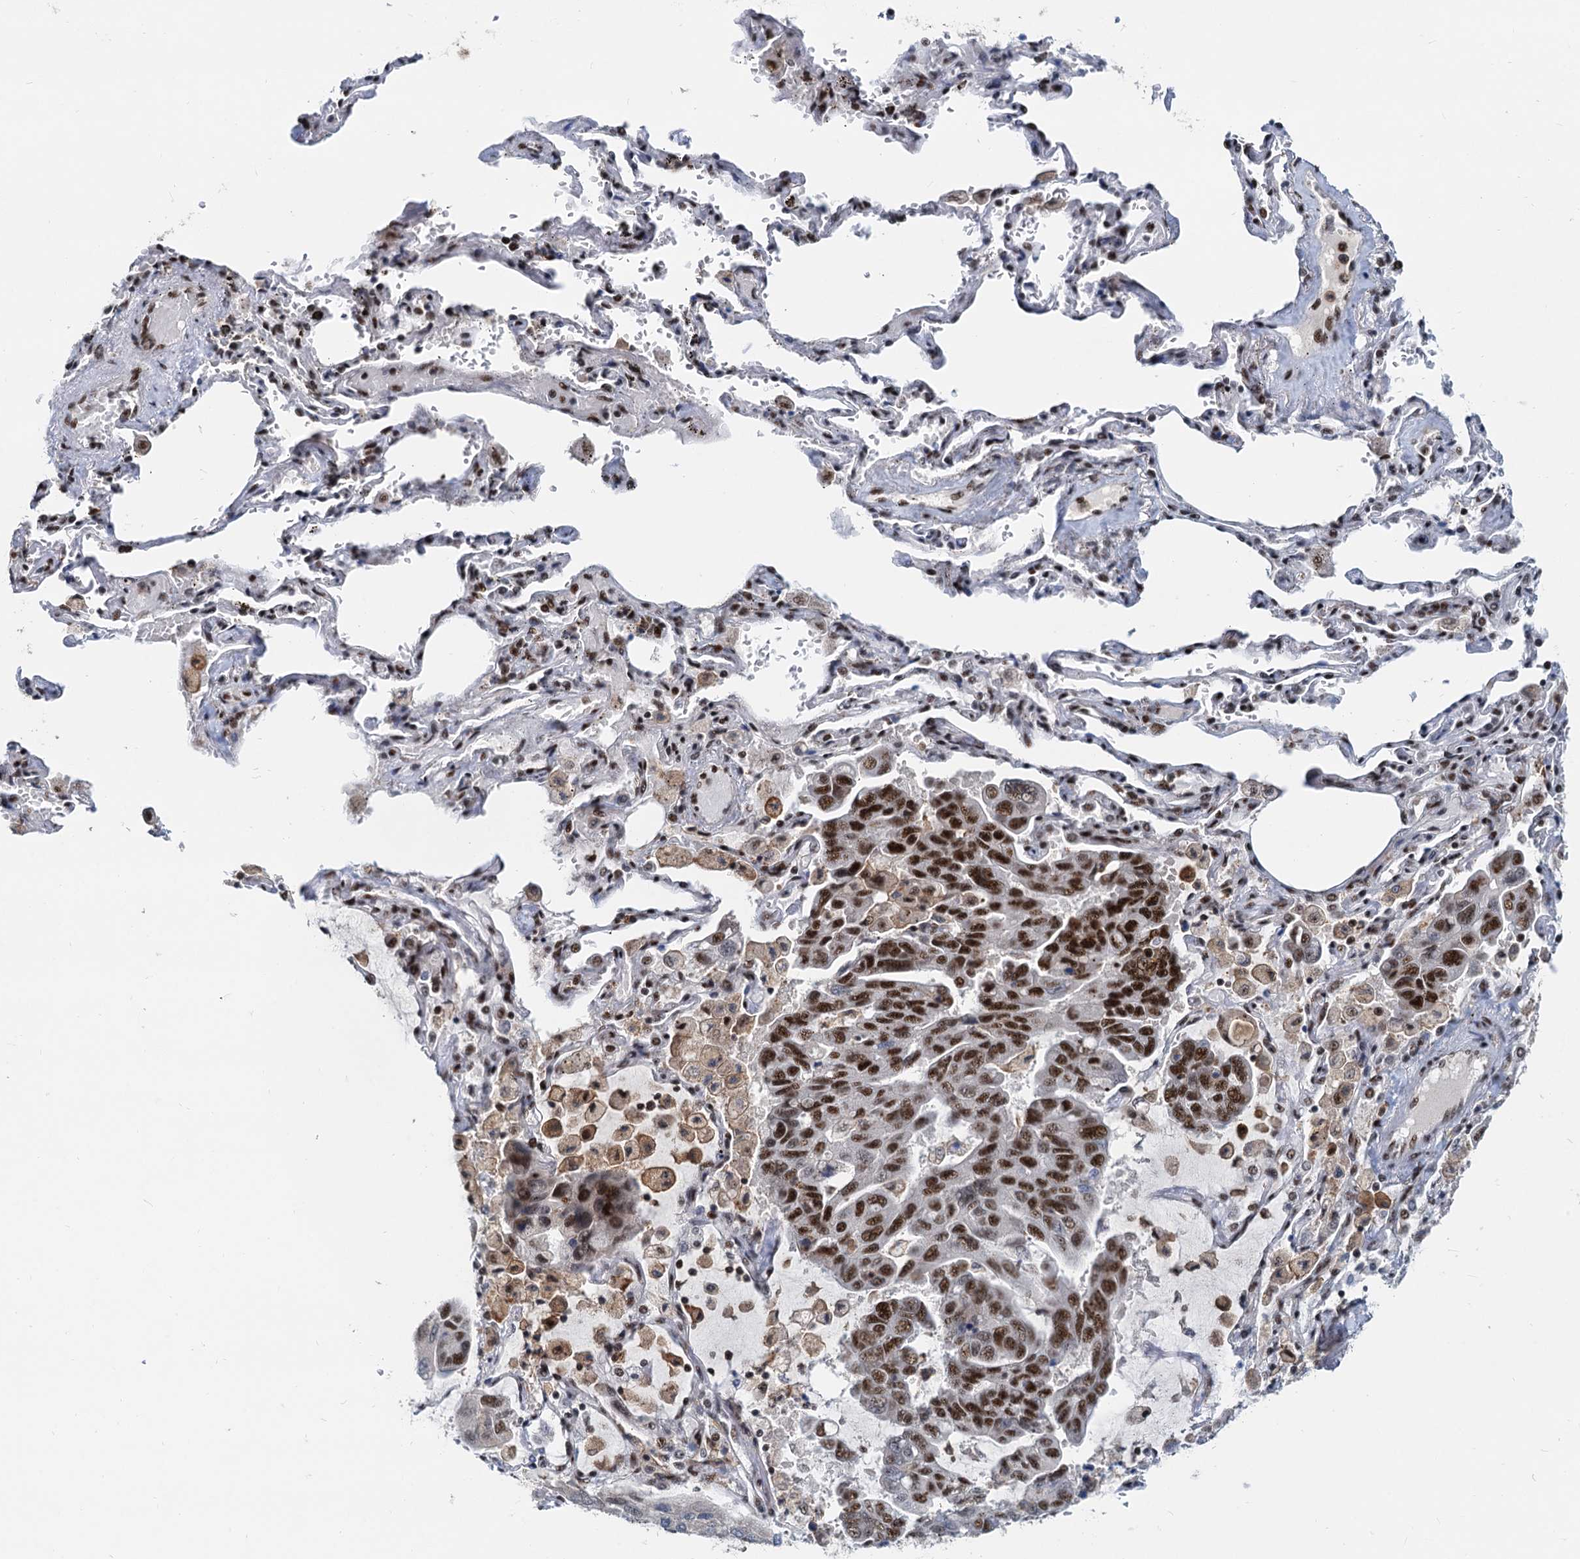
{"staining": {"intensity": "strong", "quantity": ">75%", "location": "nuclear"}, "tissue": "lung cancer", "cell_type": "Tumor cells", "image_type": "cancer", "snomed": [{"axis": "morphology", "description": "Adenocarcinoma, NOS"}, {"axis": "topography", "description": "Lung"}], "caption": "The image displays immunohistochemical staining of adenocarcinoma (lung). There is strong nuclear positivity is appreciated in approximately >75% of tumor cells.", "gene": "RBM26", "patient": {"sex": "male", "age": 64}}